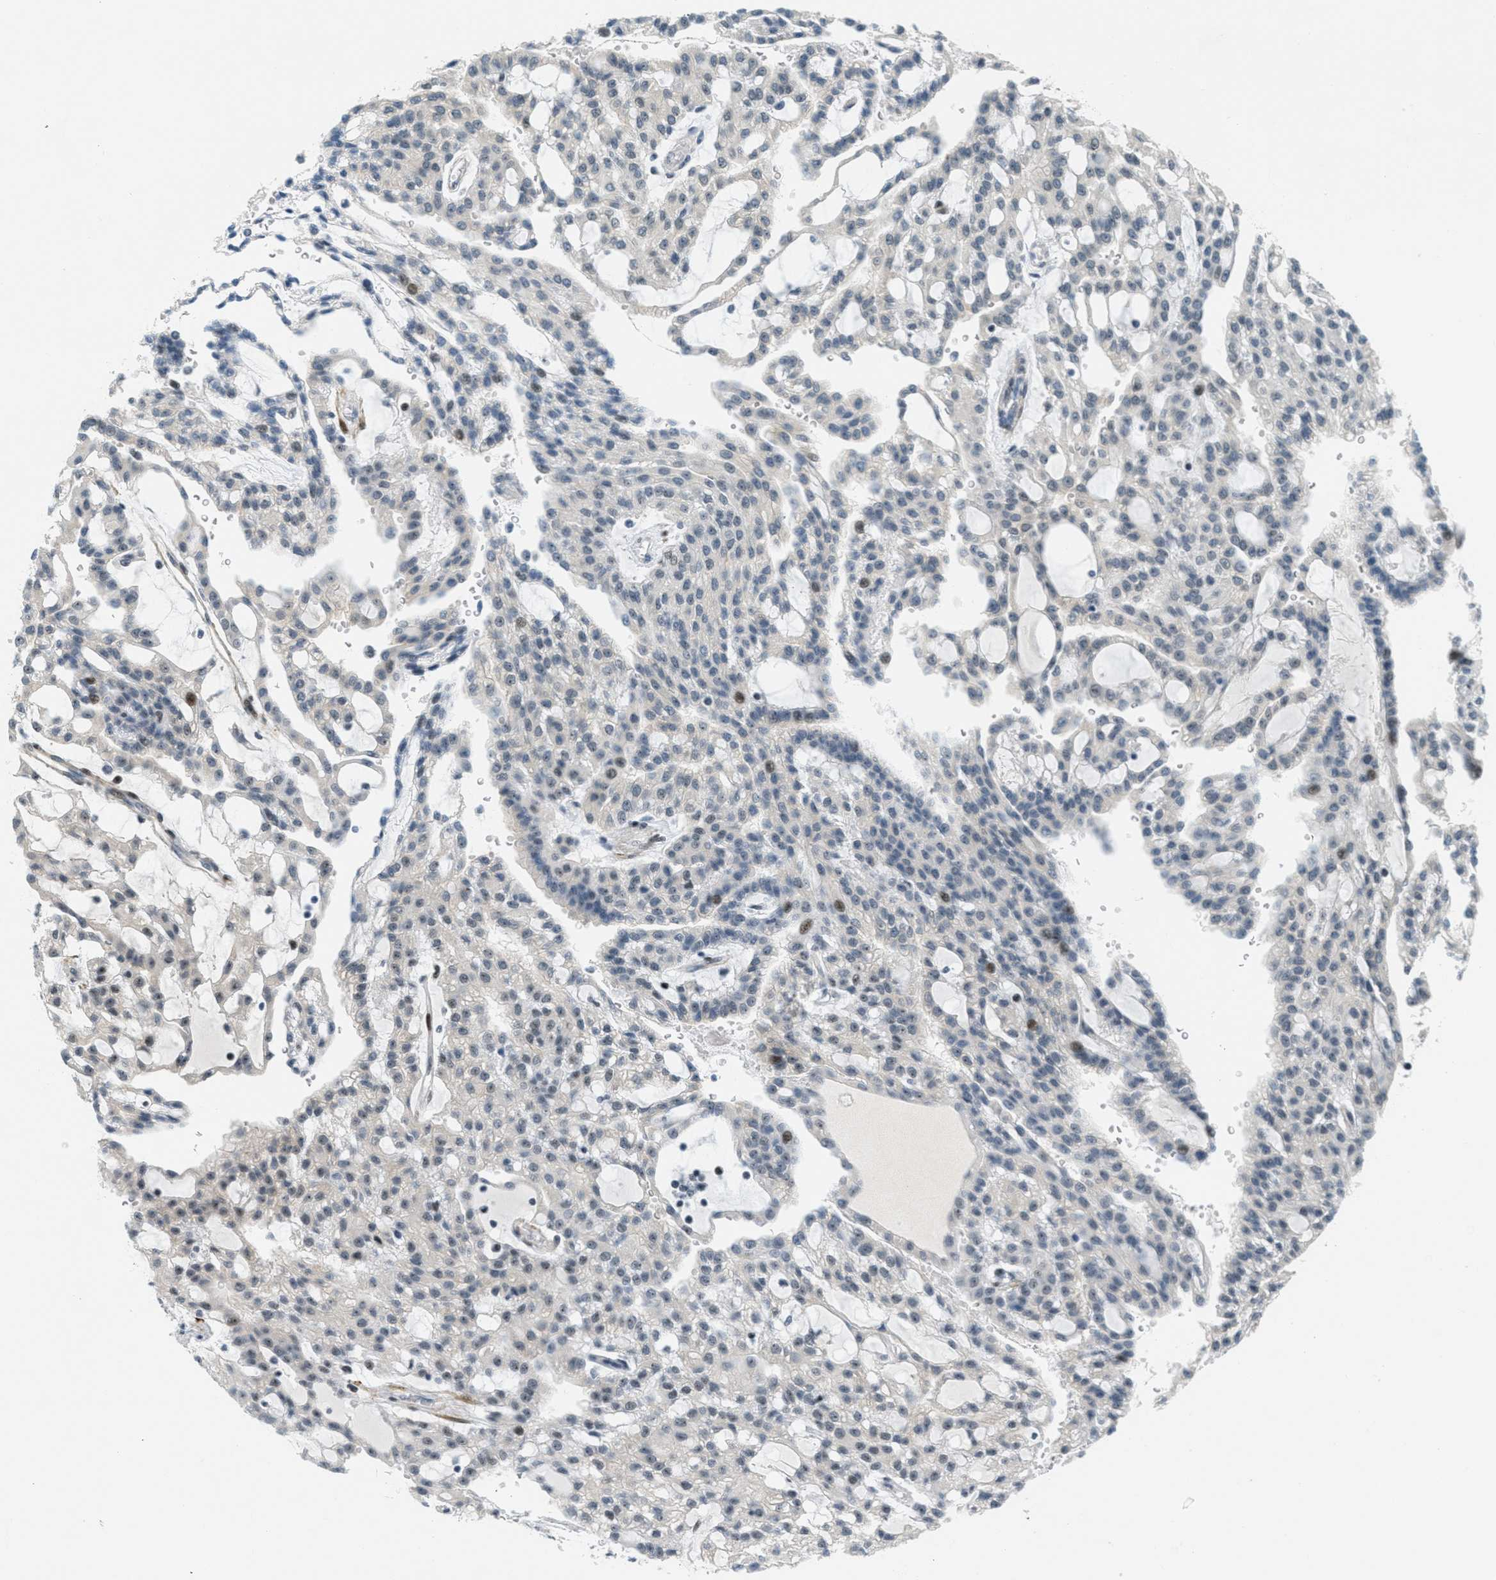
{"staining": {"intensity": "strong", "quantity": "<25%", "location": "nuclear"}, "tissue": "renal cancer", "cell_type": "Tumor cells", "image_type": "cancer", "snomed": [{"axis": "morphology", "description": "Adenocarcinoma, NOS"}, {"axis": "topography", "description": "Kidney"}], "caption": "The immunohistochemical stain highlights strong nuclear positivity in tumor cells of renal cancer (adenocarcinoma) tissue.", "gene": "ZDHHC23", "patient": {"sex": "male", "age": 63}}